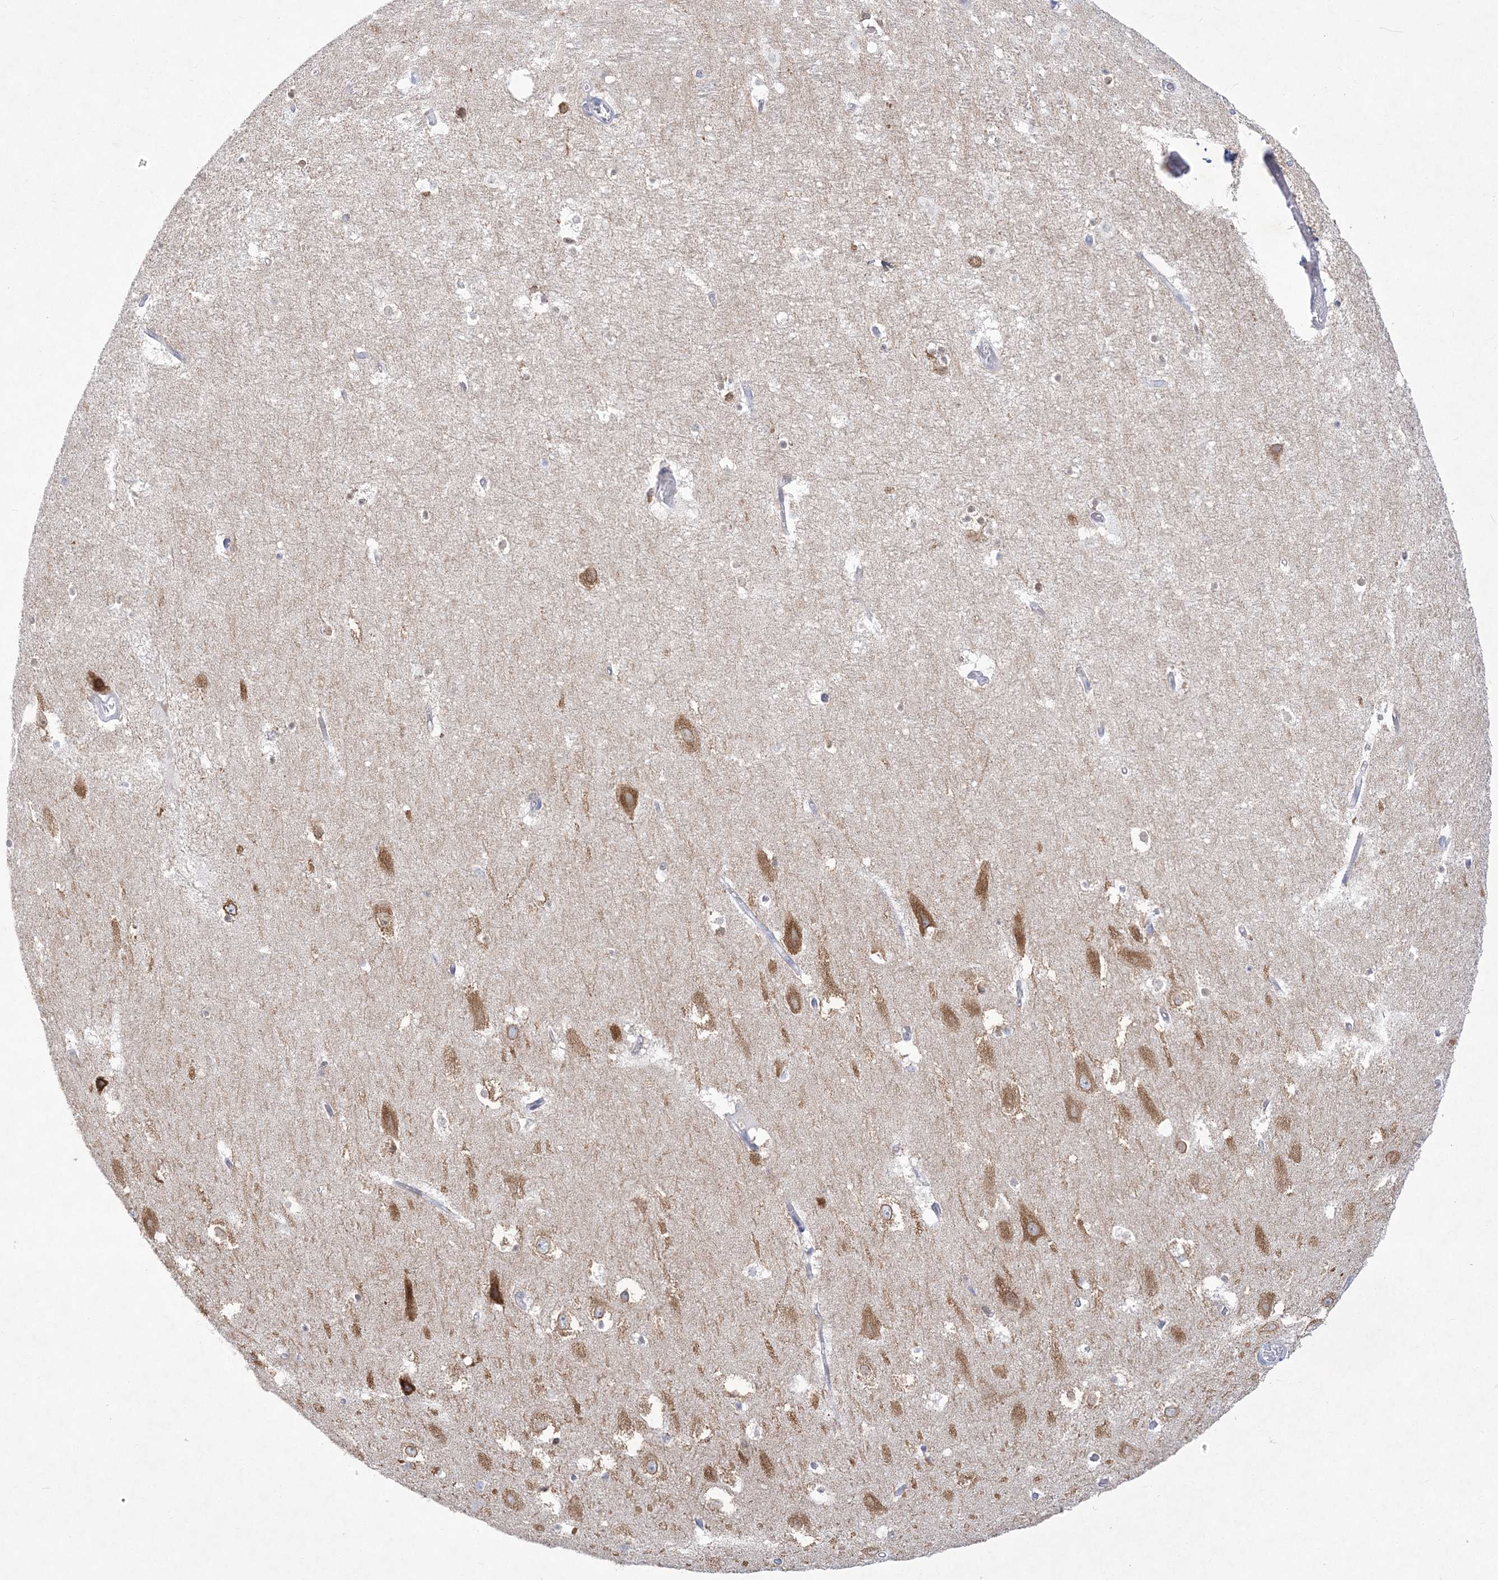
{"staining": {"intensity": "moderate", "quantity": "<25%", "location": "cytoplasmic/membranous"}, "tissue": "hippocampus", "cell_type": "Glial cells", "image_type": "normal", "snomed": [{"axis": "morphology", "description": "Normal tissue, NOS"}, {"axis": "topography", "description": "Hippocampus"}], "caption": "Approximately <25% of glial cells in benign human hippocampus display moderate cytoplasmic/membranous protein expression as visualized by brown immunohistochemical staining.", "gene": "WDR27", "patient": {"sex": "female", "age": 52}}